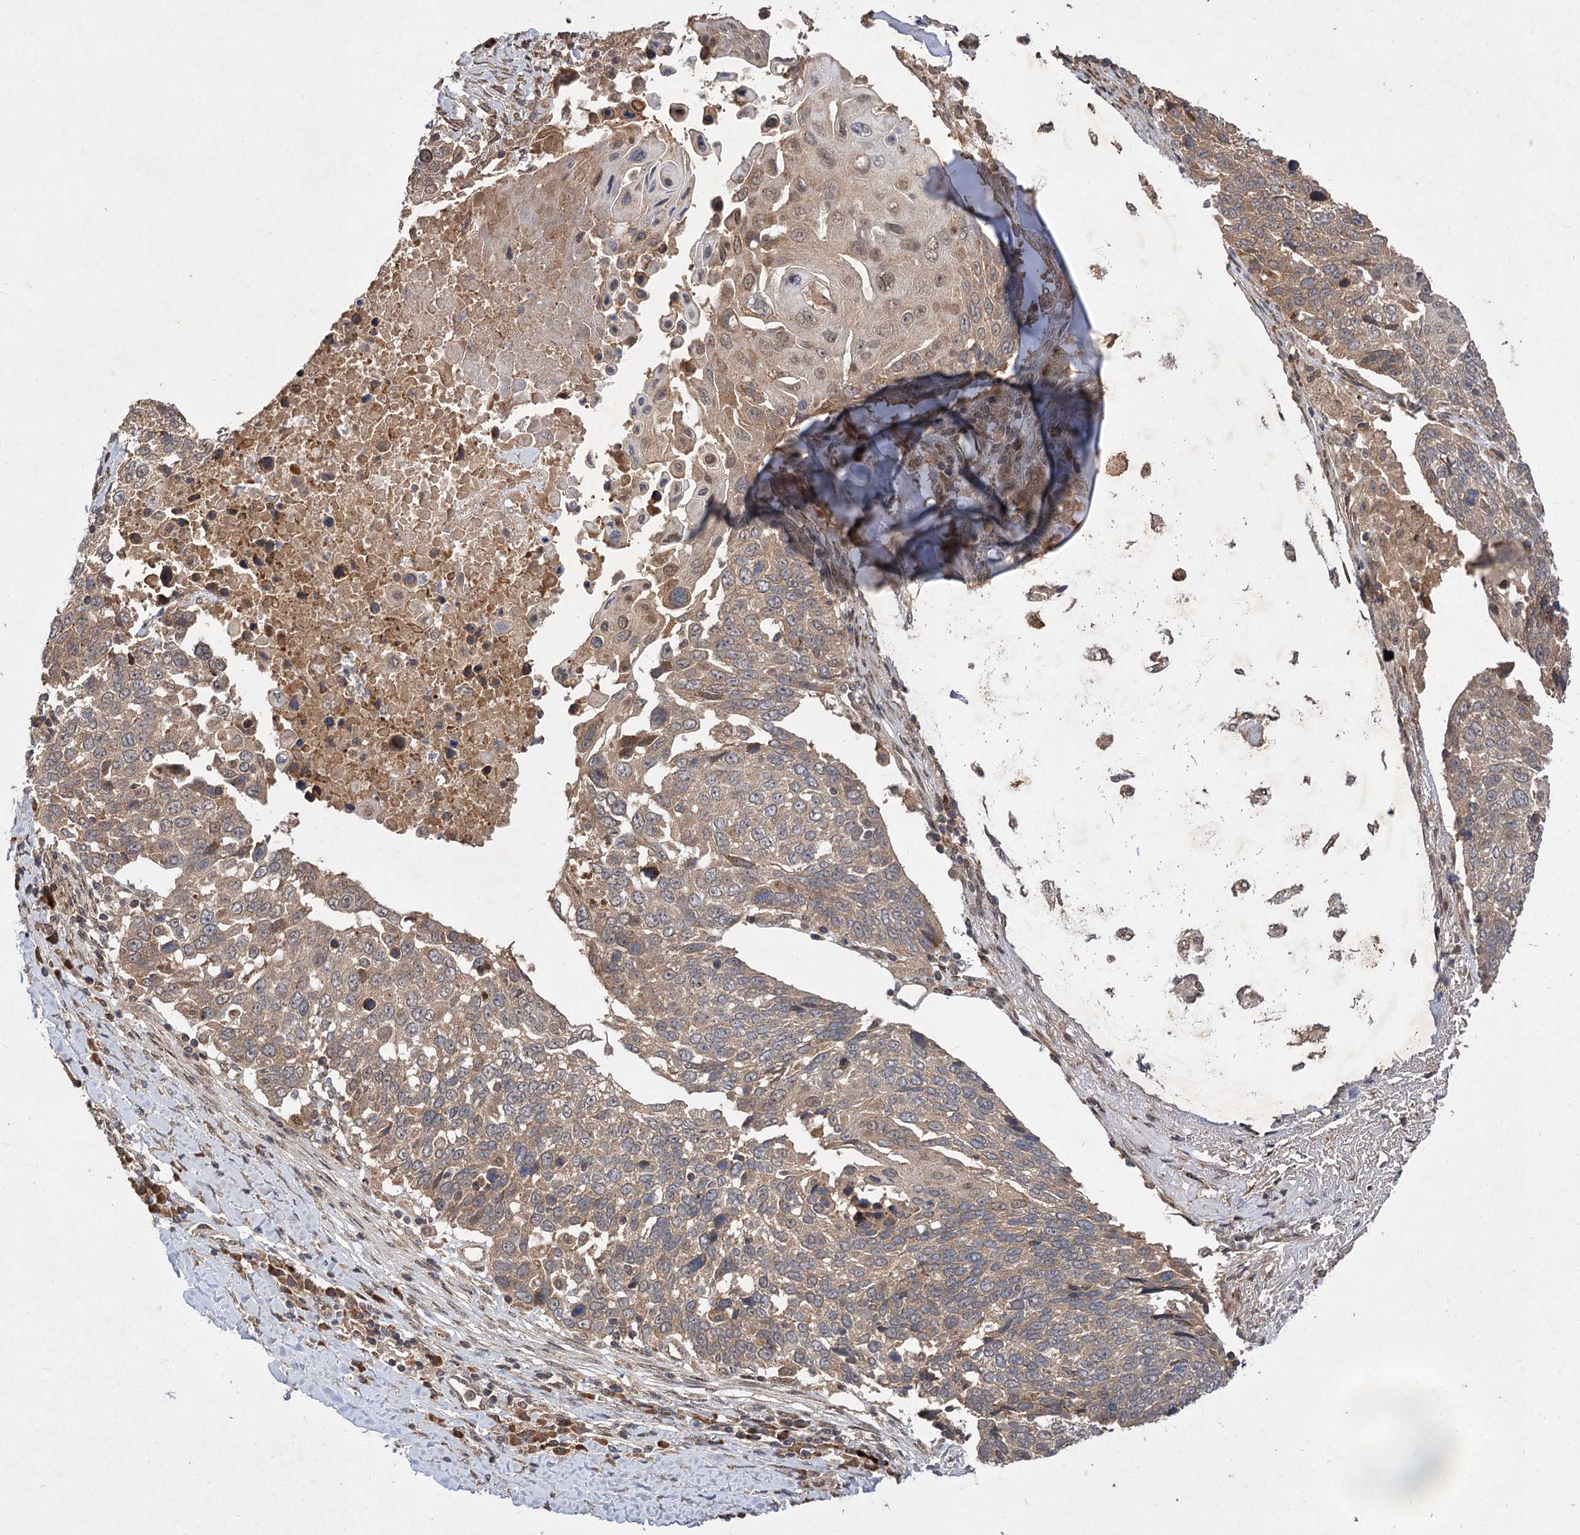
{"staining": {"intensity": "moderate", "quantity": ">75%", "location": "cytoplasmic/membranous"}, "tissue": "lung cancer", "cell_type": "Tumor cells", "image_type": "cancer", "snomed": [{"axis": "morphology", "description": "Squamous cell carcinoma, NOS"}, {"axis": "topography", "description": "Lung"}], "caption": "This image reveals immunohistochemistry (IHC) staining of lung cancer (squamous cell carcinoma), with medium moderate cytoplasmic/membranous expression in approximately >75% of tumor cells.", "gene": "FBXW8", "patient": {"sex": "male", "age": 66}}